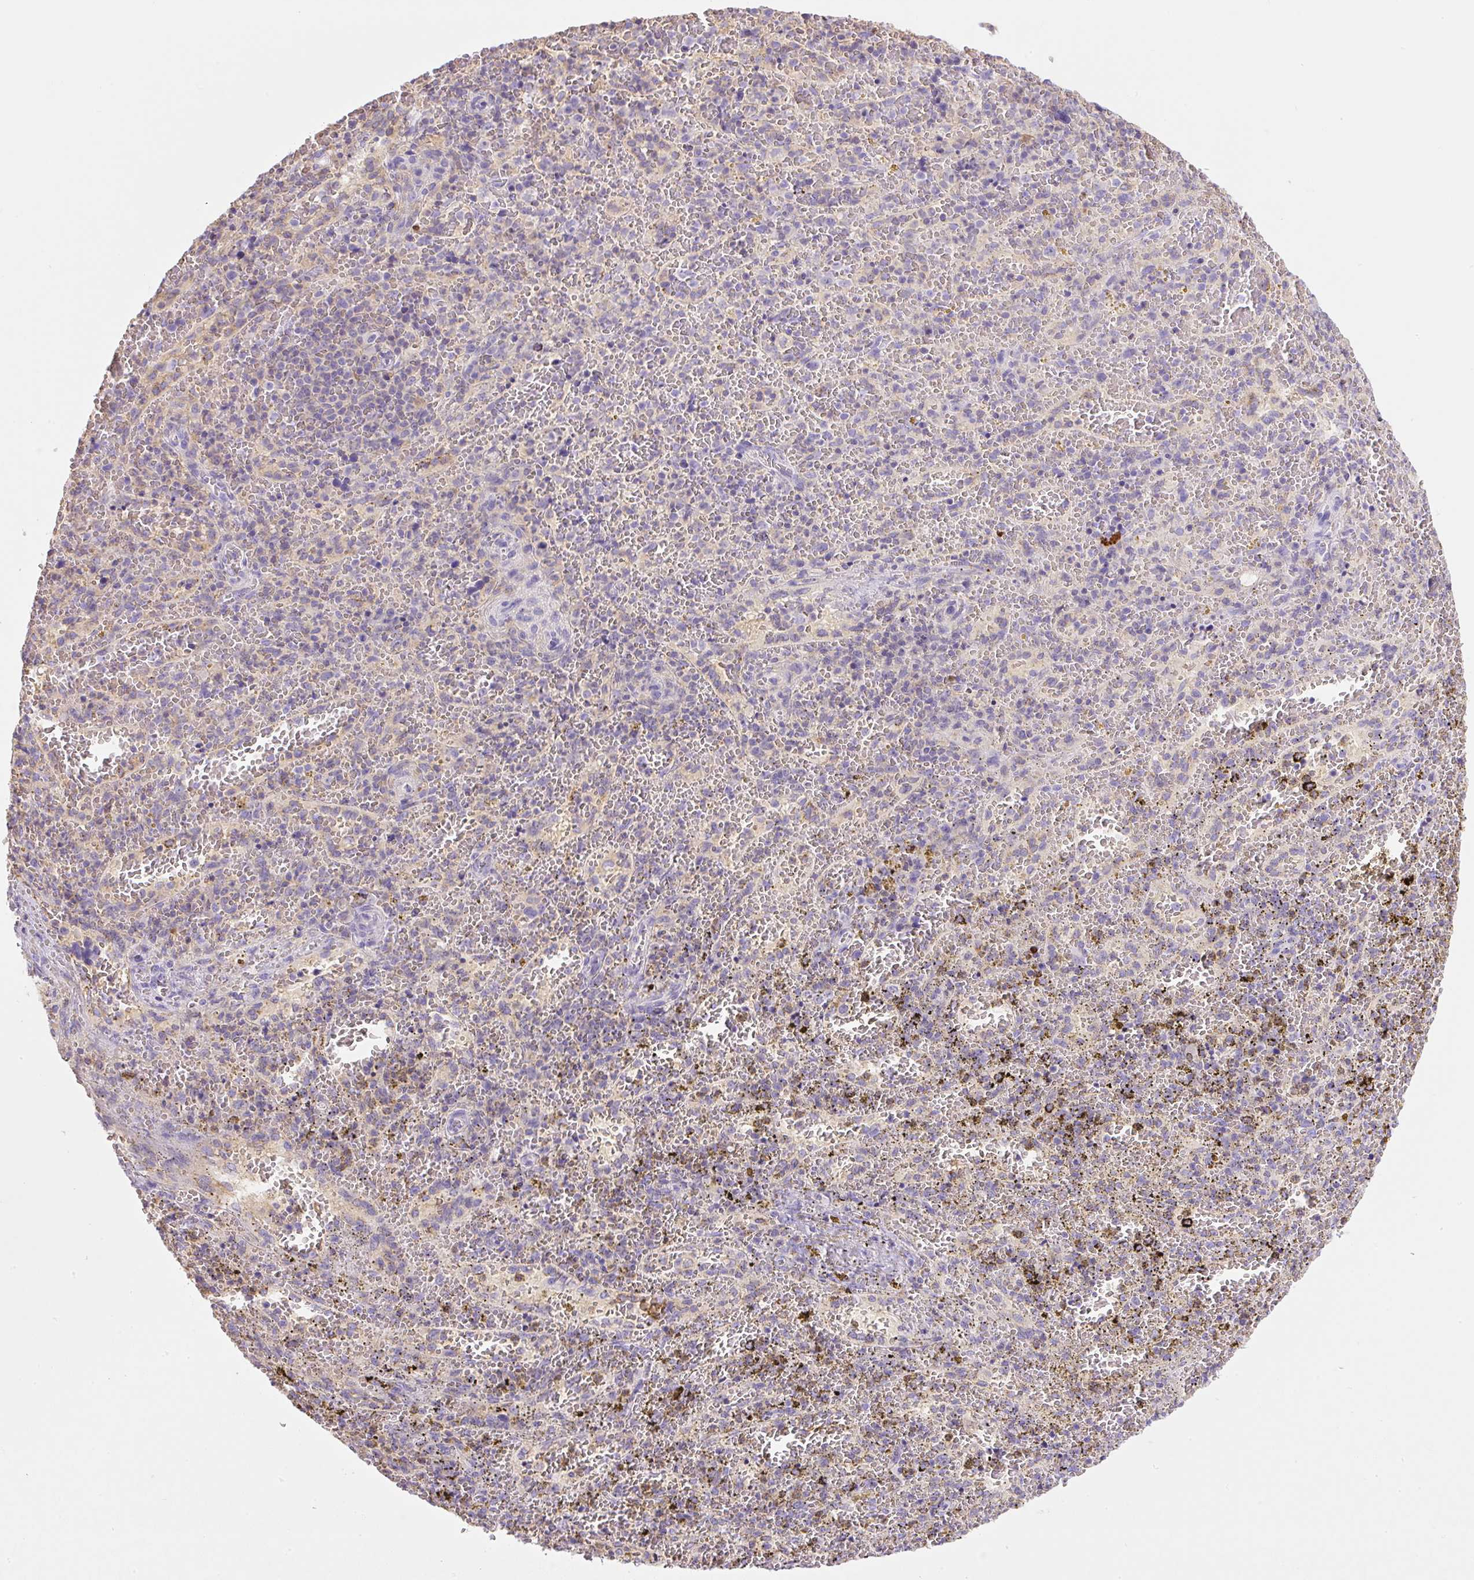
{"staining": {"intensity": "negative", "quantity": "none", "location": "none"}, "tissue": "spleen", "cell_type": "Cells in red pulp", "image_type": "normal", "snomed": [{"axis": "morphology", "description": "Normal tissue, NOS"}, {"axis": "topography", "description": "Spleen"}], "caption": "This is an IHC image of benign human spleen. There is no positivity in cells in red pulp.", "gene": "PIP5KL1", "patient": {"sex": "female", "age": 50}}